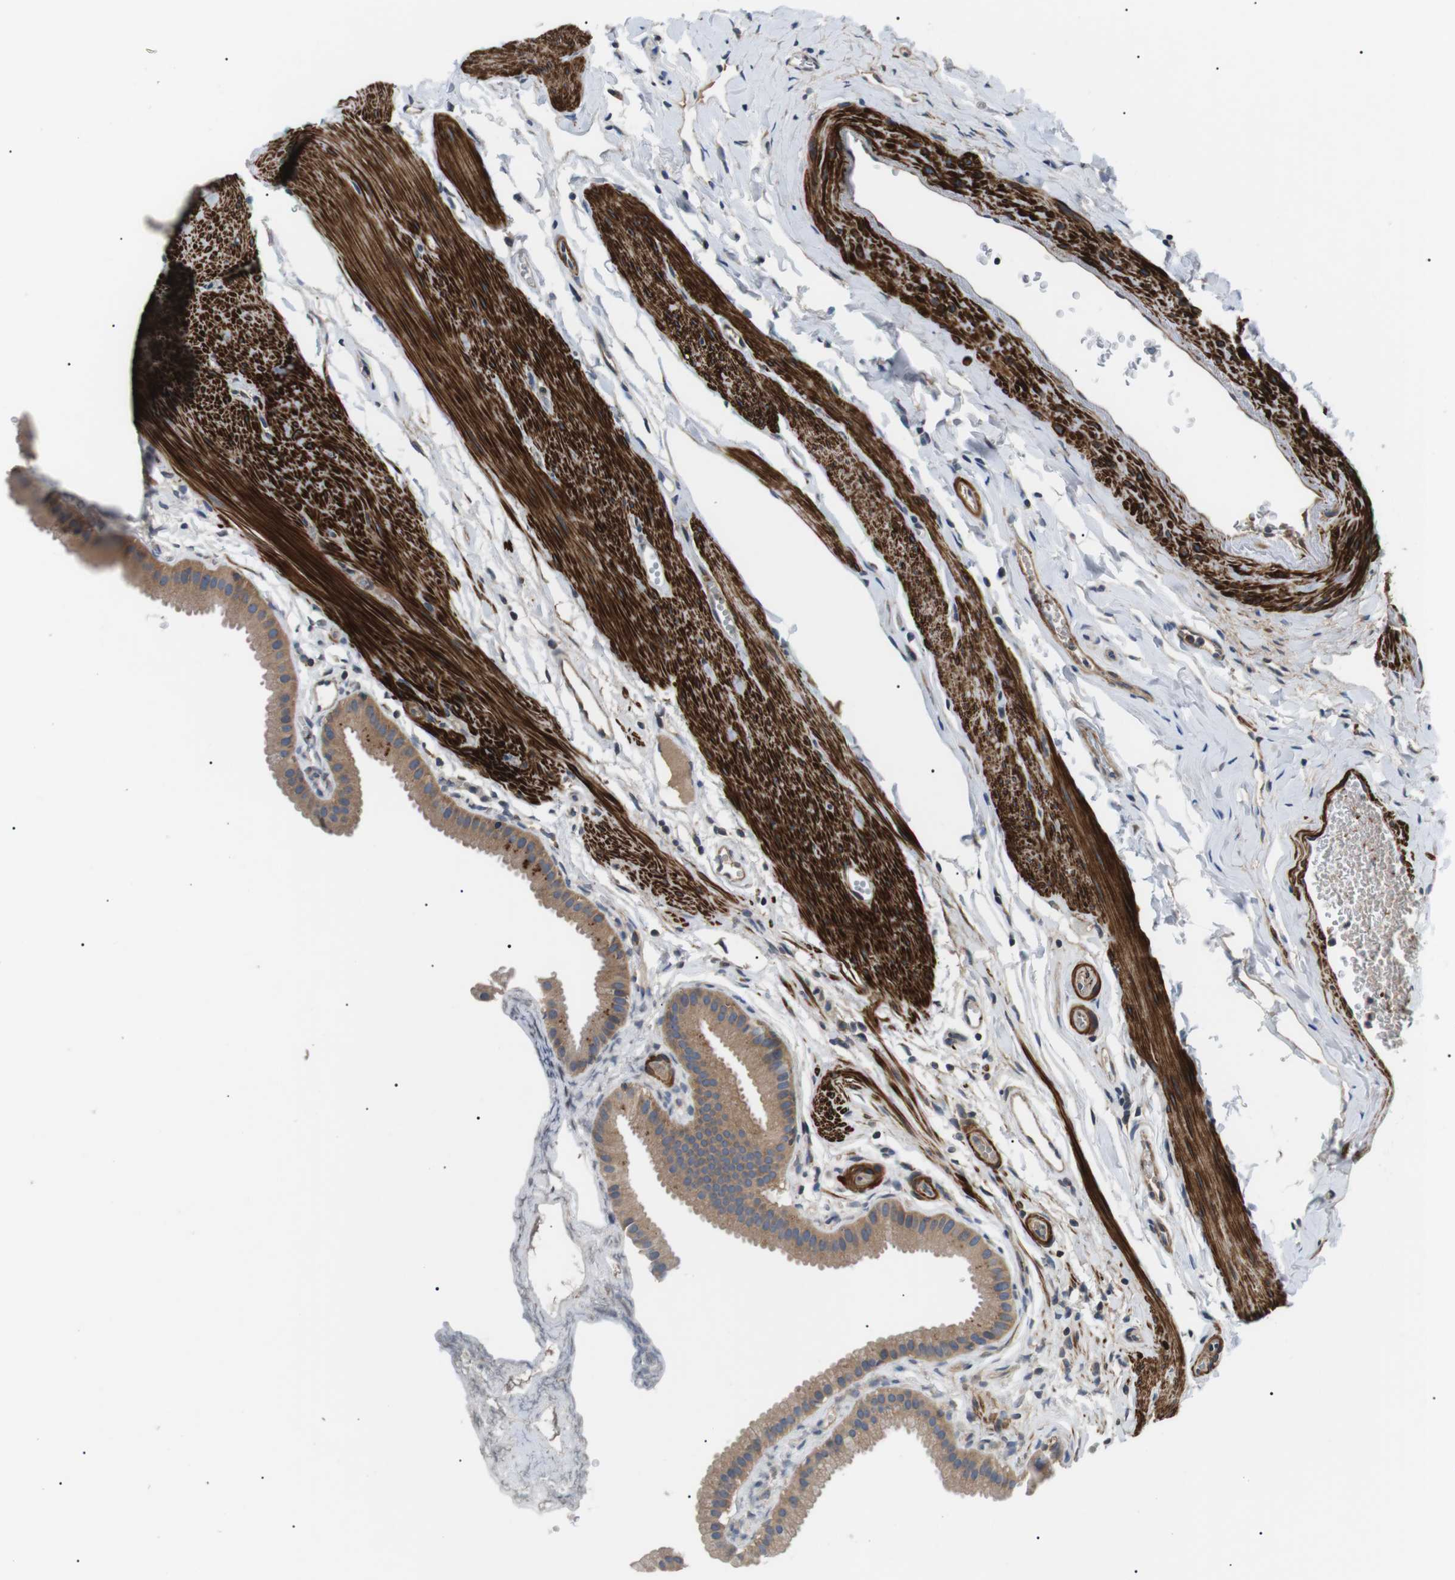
{"staining": {"intensity": "moderate", "quantity": ">75%", "location": "cytoplasmic/membranous"}, "tissue": "gallbladder", "cell_type": "Glandular cells", "image_type": "normal", "snomed": [{"axis": "morphology", "description": "Normal tissue, NOS"}, {"axis": "topography", "description": "Gallbladder"}], "caption": "This micrograph exhibits immunohistochemistry staining of normal gallbladder, with medium moderate cytoplasmic/membranous staining in approximately >75% of glandular cells.", "gene": "DIPK1A", "patient": {"sex": "female", "age": 64}}